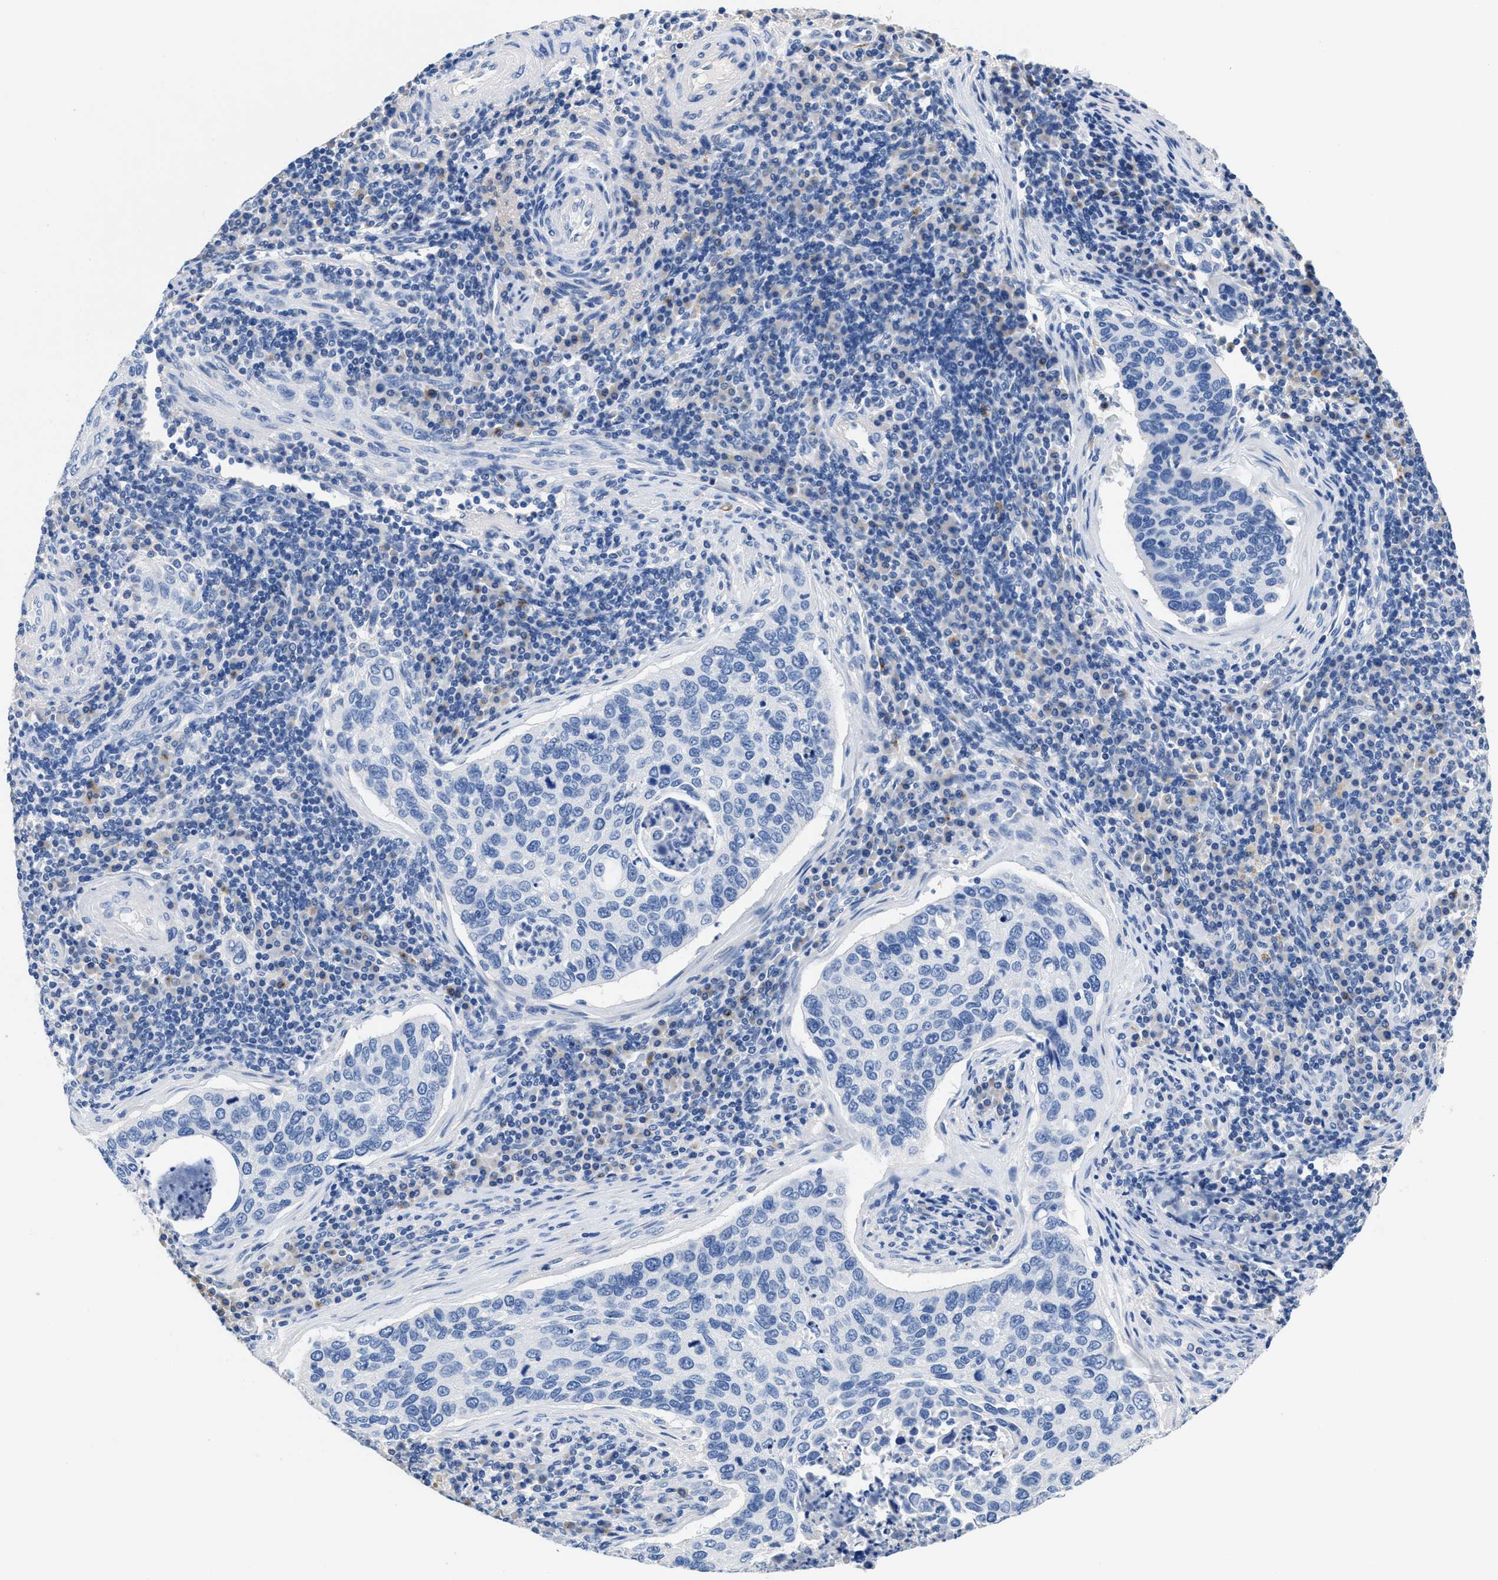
{"staining": {"intensity": "negative", "quantity": "none", "location": "none"}, "tissue": "cervical cancer", "cell_type": "Tumor cells", "image_type": "cancer", "snomed": [{"axis": "morphology", "description": "Squamous cell carcinoma, NOS"}, {"axis": "topography", "description": "Cervix"}], "caption": "Tumor cells are negative for protein expression in human squamous cell carcinoma (cervical).", "gene": "SLFN13", "patient": {"sex": "female", "age": 53}}